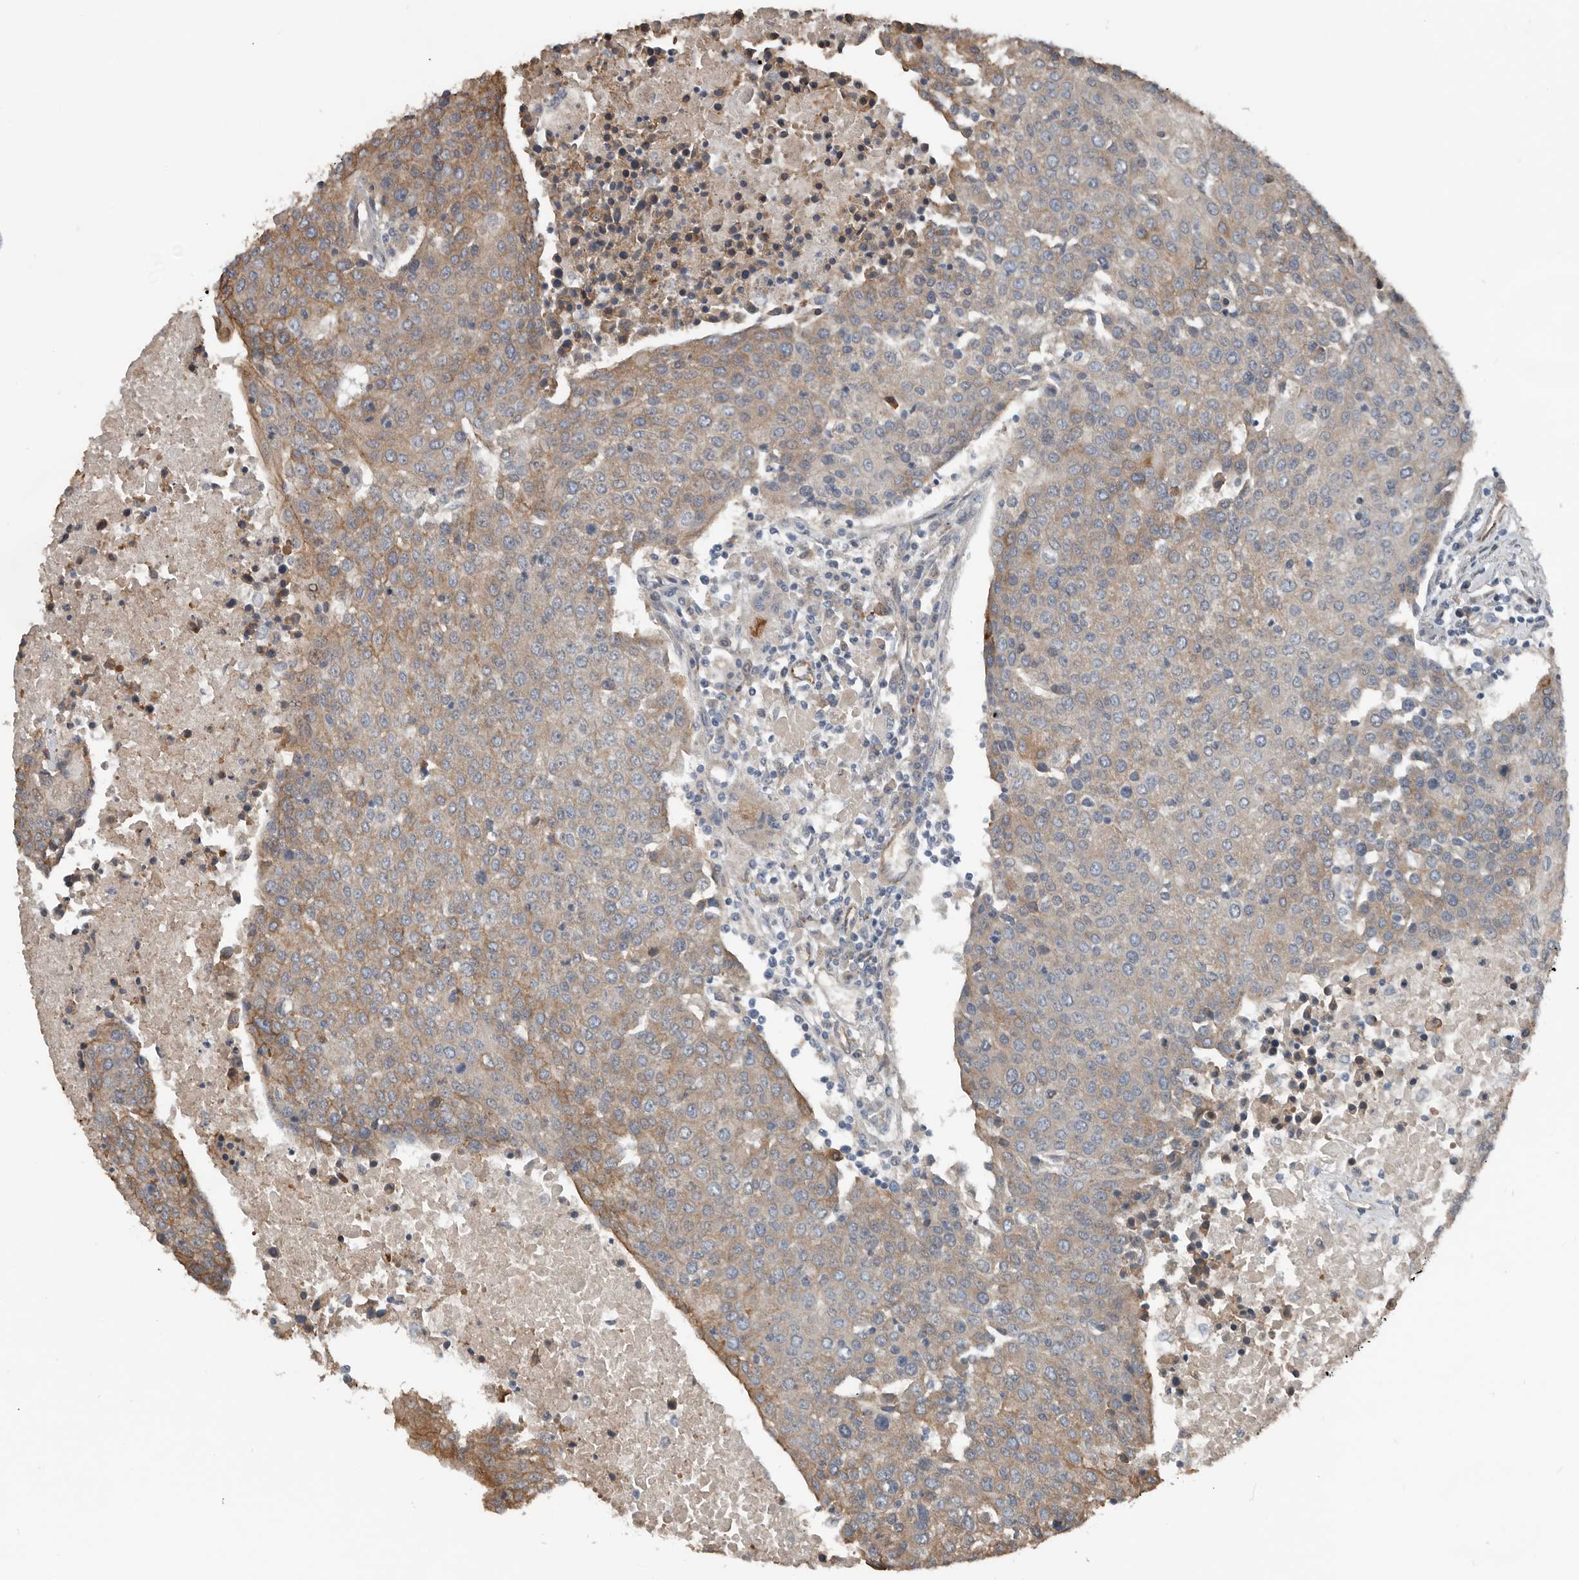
{"staining": {"intensity": "moderate", "quantity": "25%-75%", "location": "cytoplasmic/membranous"}, "tissue": "urothelial cancer", "cell_type": "Tumor cells", "image_type": "cancer", "snomed": [{"axis": "morphology", "description": "Urothelial carcinoma, High grade"}, {"axis": "topography", "description": "Urinary bladder"}], "caption": "Urothelial cancer stained with DAB IHC demonstrates medium levels of moderate cytoplasmic/membranous positivity in approximately 25%-75% of tumor cells.", "gene": "YOD1", "patient": {"sex": "female", "age": 85}}